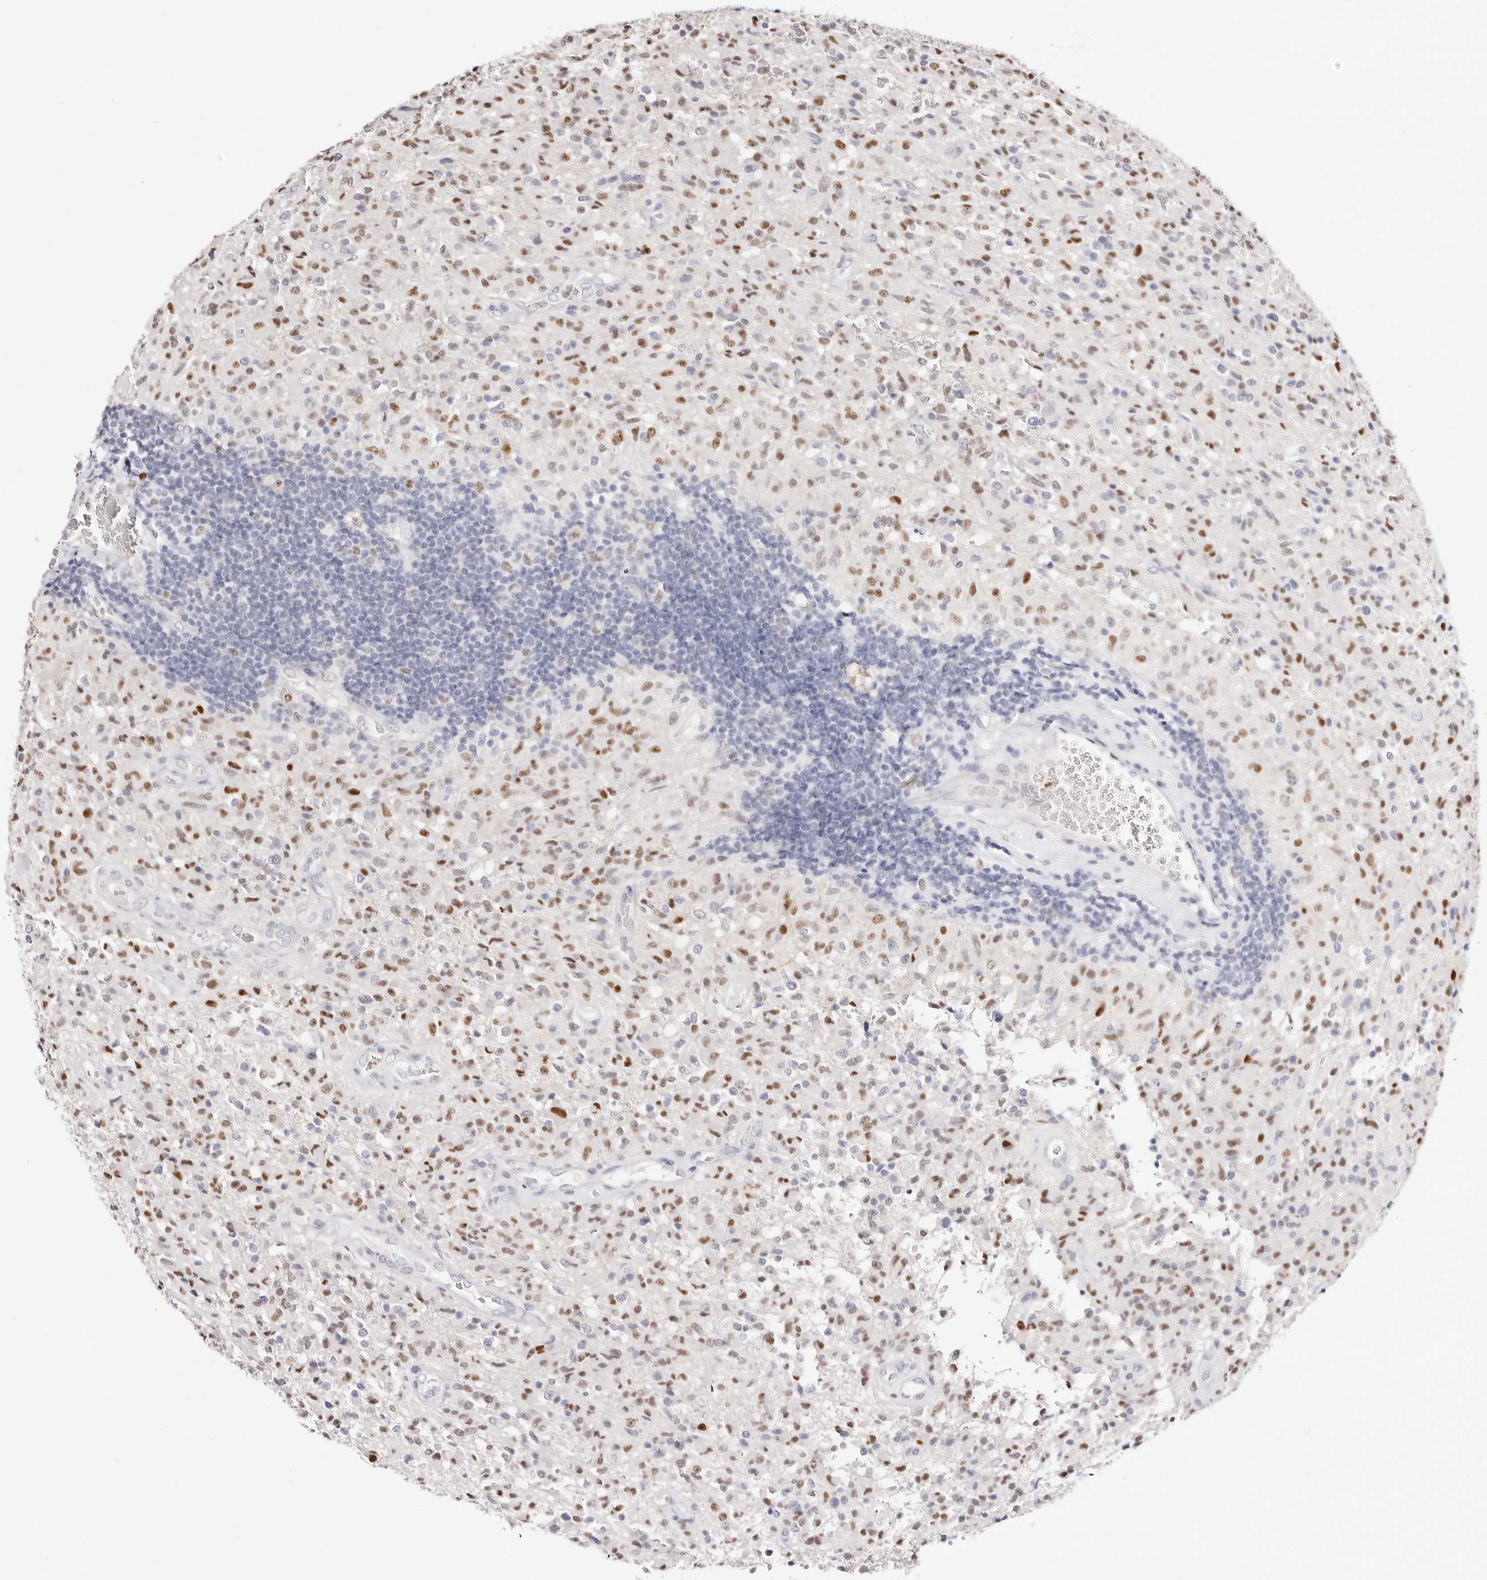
{"staining": {"intensity": "moderate", "quantity": "25%-75%", "location": "nuclear"}, "tissue": "glioma", "cell_type": "Tumor cells", "image_type": "cancer", "snomed": [{"axis": "morphology", "description": "Glioma, malignant, High grade"}, {"axis": "topography", "description": "Brain"}], "caption": "Immunohistochemical staining of malignant glioma (high-grade) reveals medium levels of moderate nuclear protein positivity in about 25%-75% of tumor cells.", "gene": "TKT", "patient": {"sex": "female", "age": 57}}